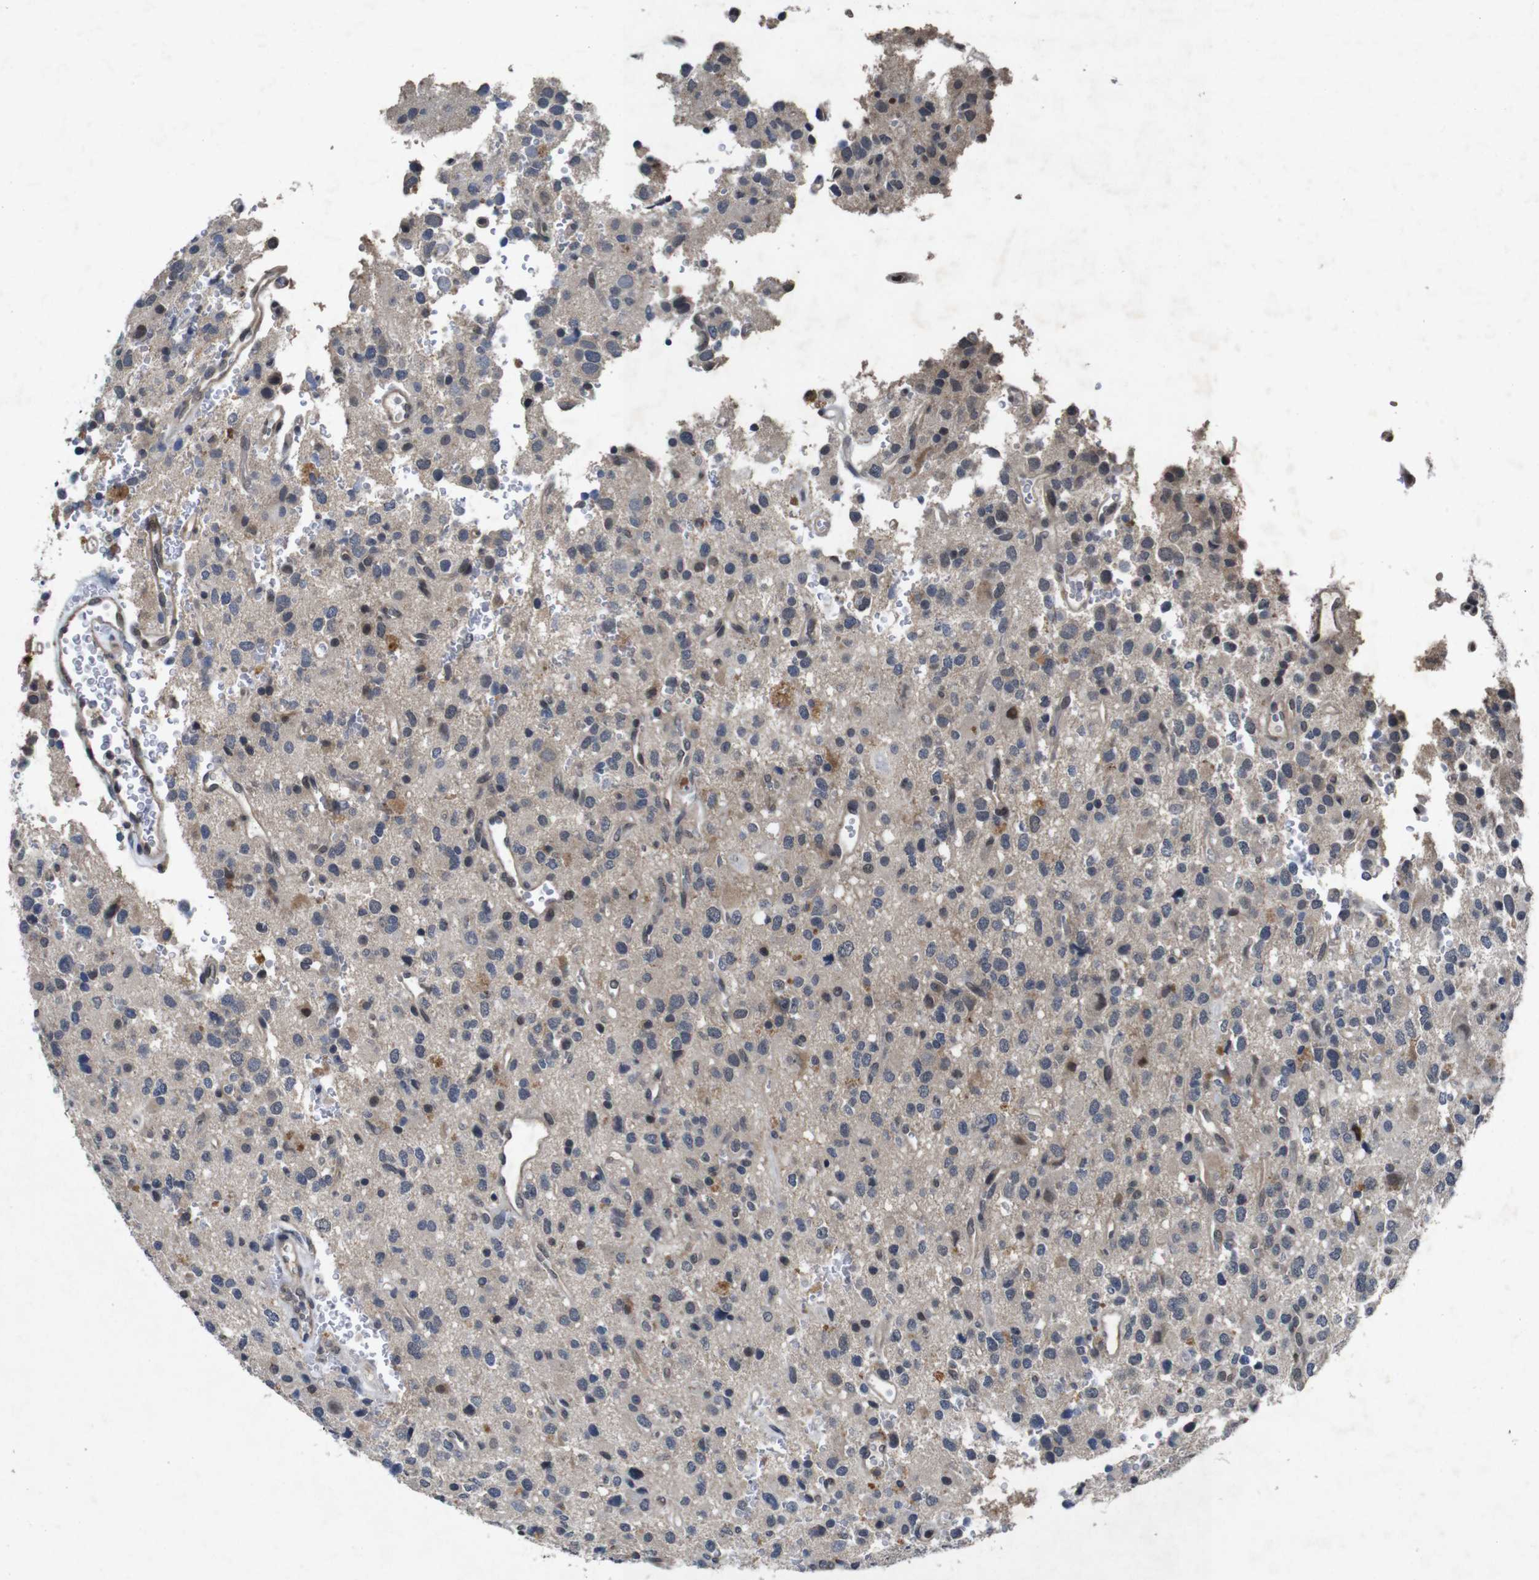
{"staining": {"intensity": "negative", "quantity": "none", "location": "none"}, "tissue": "glioma", "cell_type": "Tumor cells", "image_type": "cancer", "snomed": [{"axis": "morphology", "description": "Glioma, malignant, High grade"}, {"axis": "topography", "description": "Brain"}], "caption": "There is no significant staining in tumor cells of glioma.", "gene": "AKT3", "patient": {"sex": "male", "age": 47}}